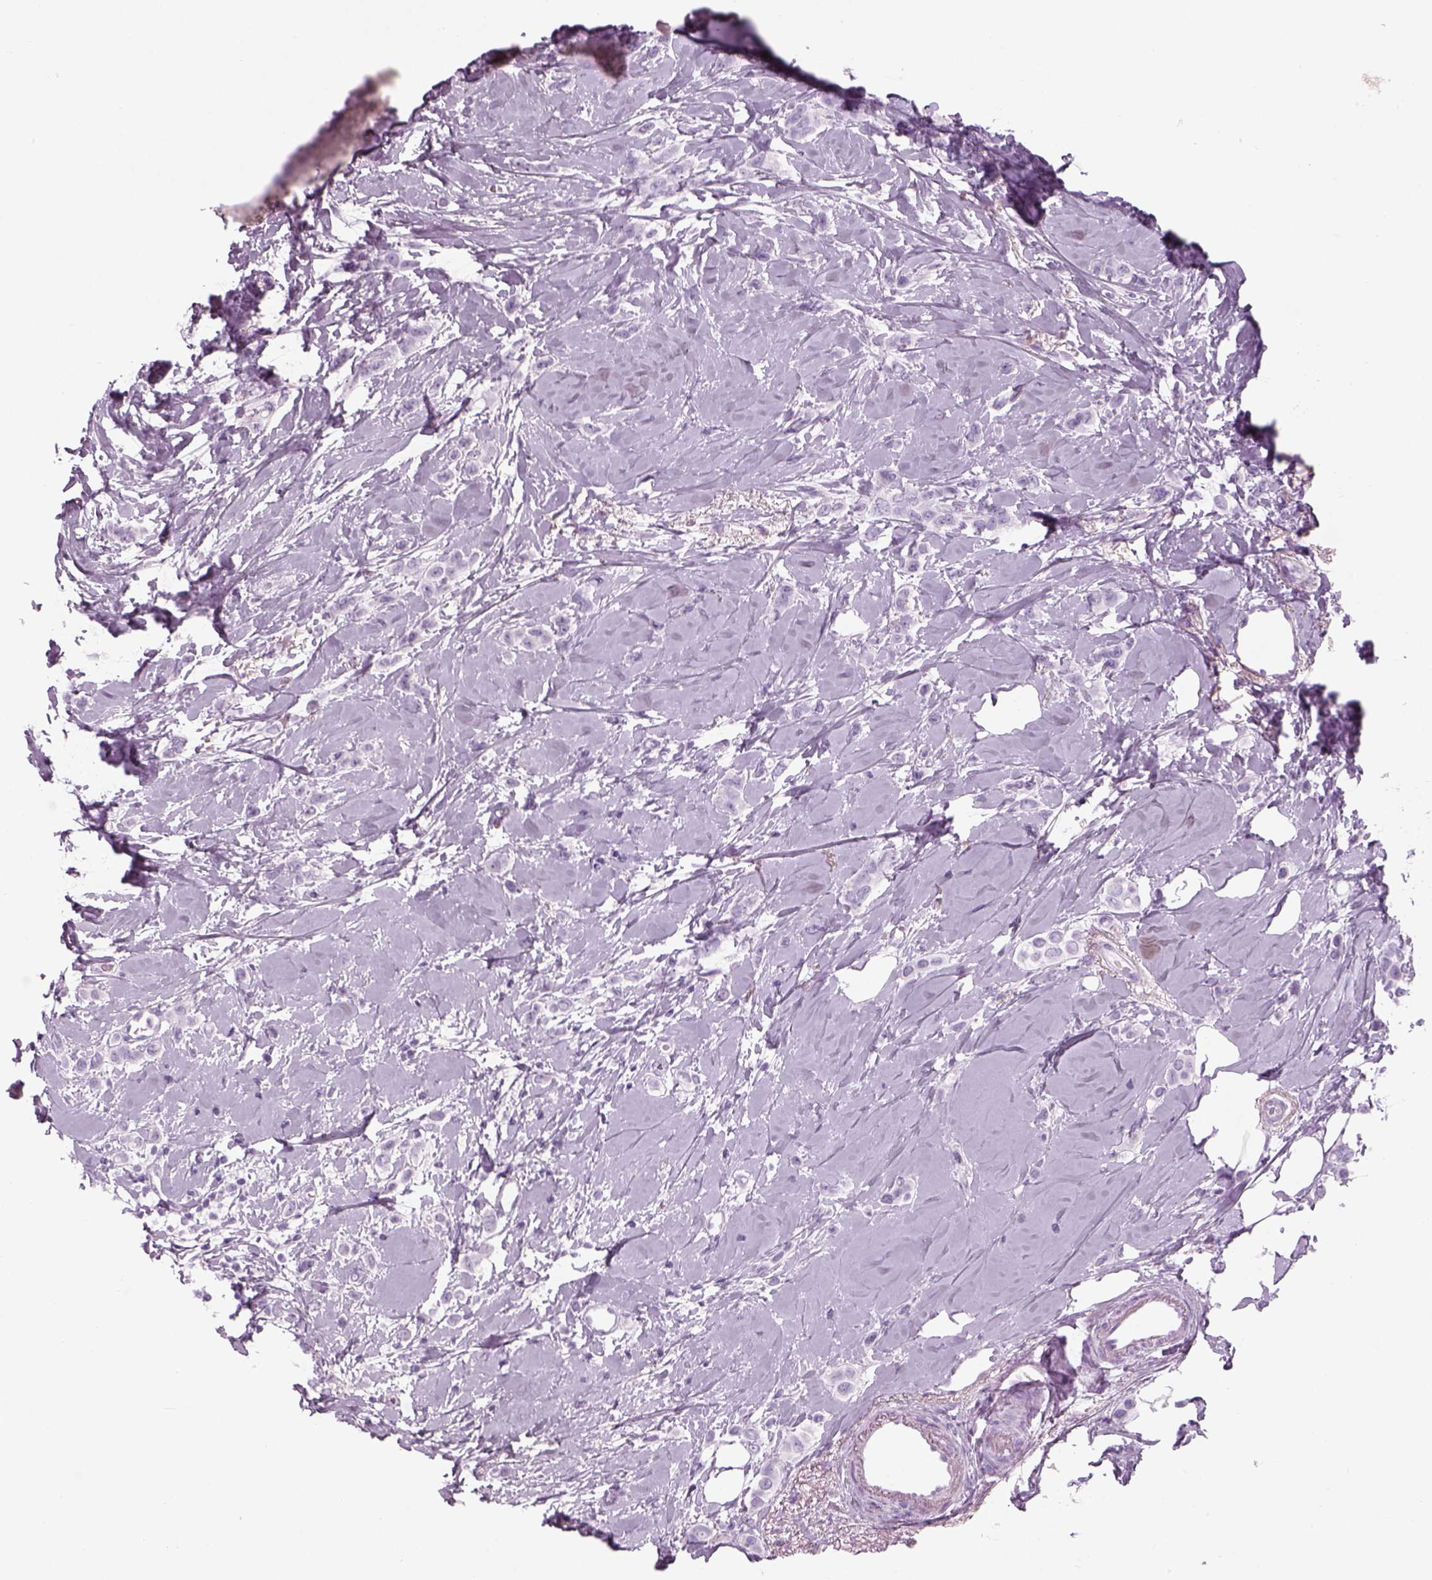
{"staining": {"intensity": "negative", "quantity": "none", "location": "none"}, "tissue": "breast cancer", "cell_type": "Tumor cells", "image_type": "cancer", "snomed": [{"axis": "morphology", "description": "Lobular carcinoma"}, {"axis": "topography", "description": "Breast"}], "caption": "Tumor cells show no significant protein expression in breast lobular carcinoma.", "gene": "PABPC1L2B", "patient": {"sex": "female", "age": 66}}